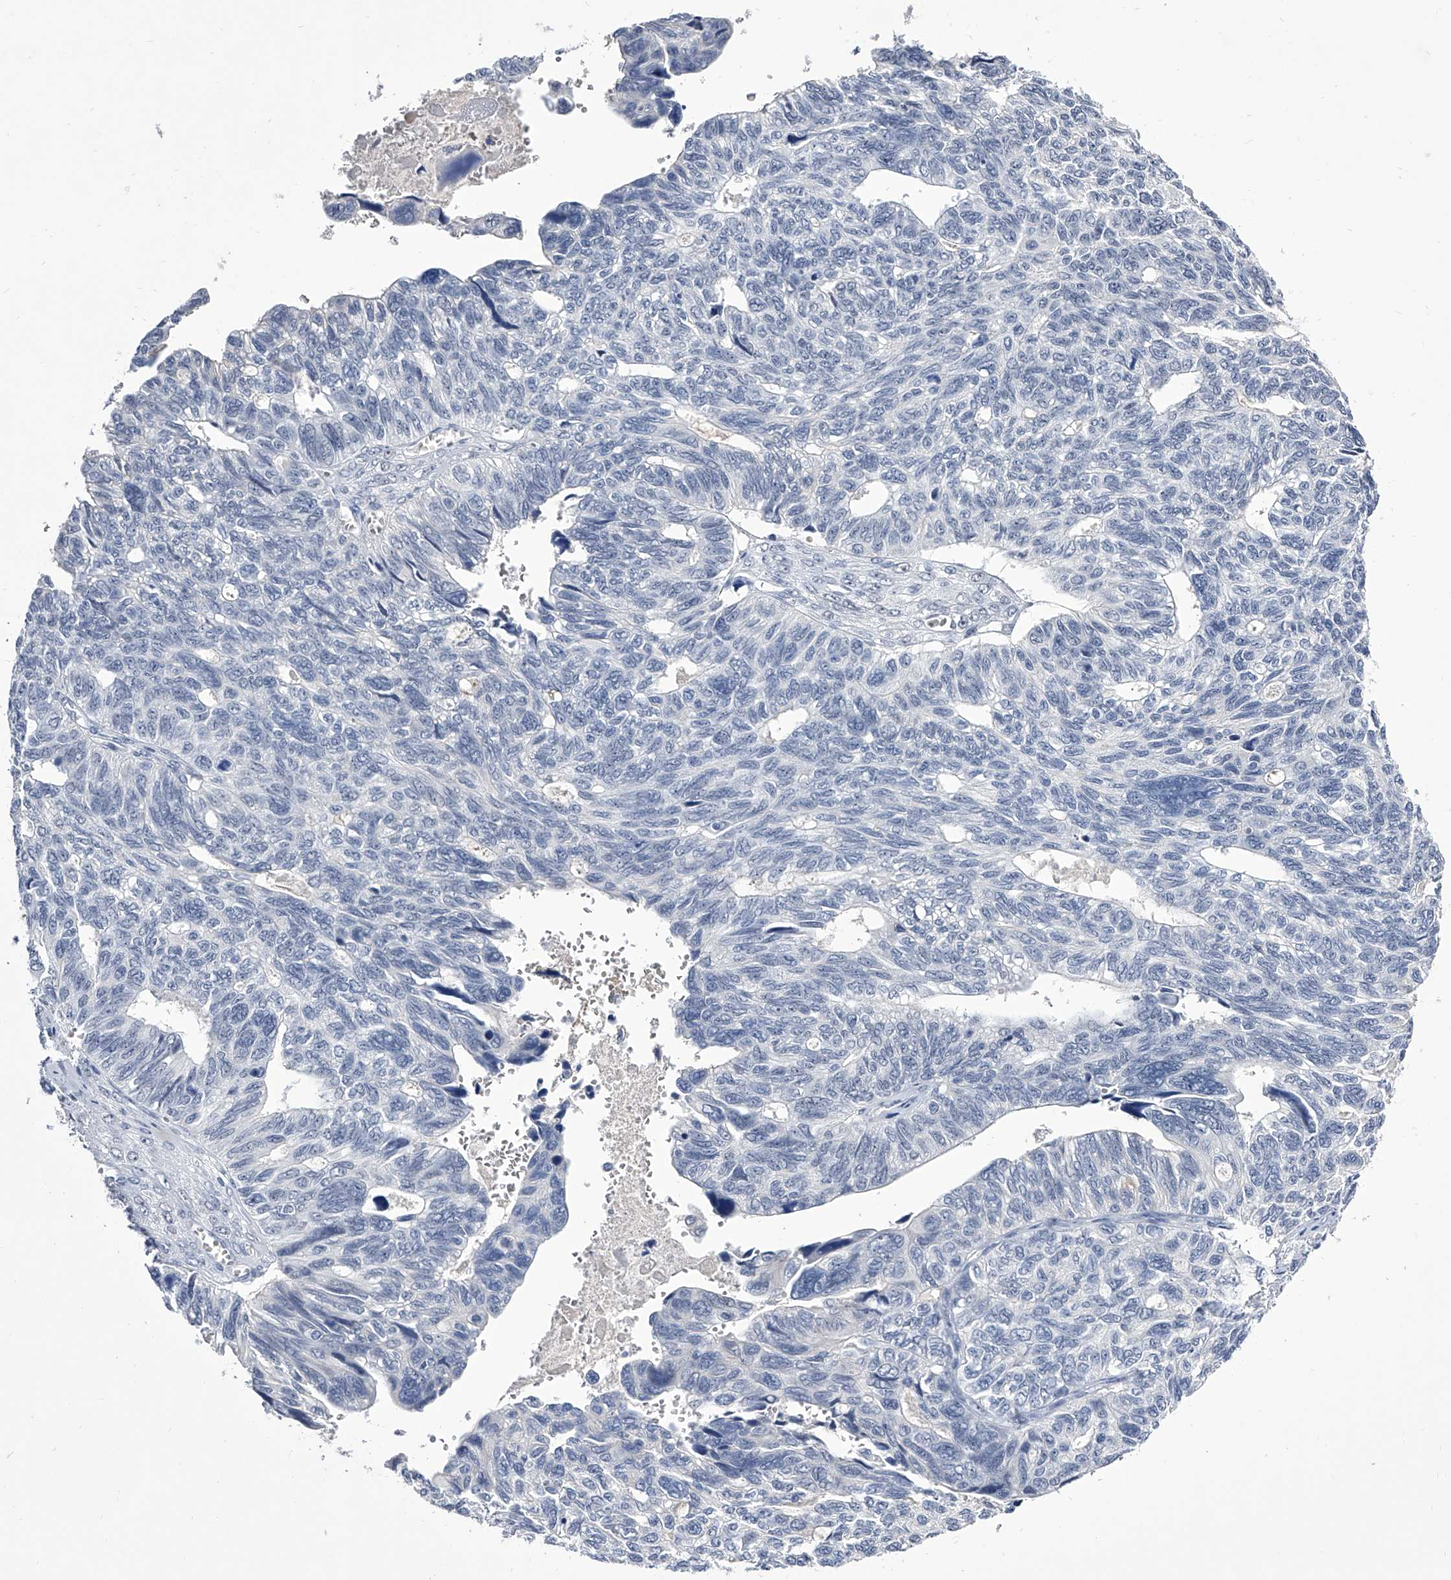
{"staining": {"intensity": "negative", "quantity": "none", "location": "none"}, "tissue": "ovarian cancer", "cell_type": "Tumor cells", "image_type": "cancer", "snomed": [{"axis": "morphology", "description": "Cystadenocarcinoma, serous, NOS"}, {"axis": "topography", "description": "Ovary"}], "caption": "Immunohistochemical staining of human ovarian serous cystadenocarcinoma shows no significant expression in tumor cells. (DAB immunohistochemistry (IHC) visualized using brightfield microscopy, high magnification).", "gene": "CRISP2", "patient": {"sex": "female", "age": 79}}